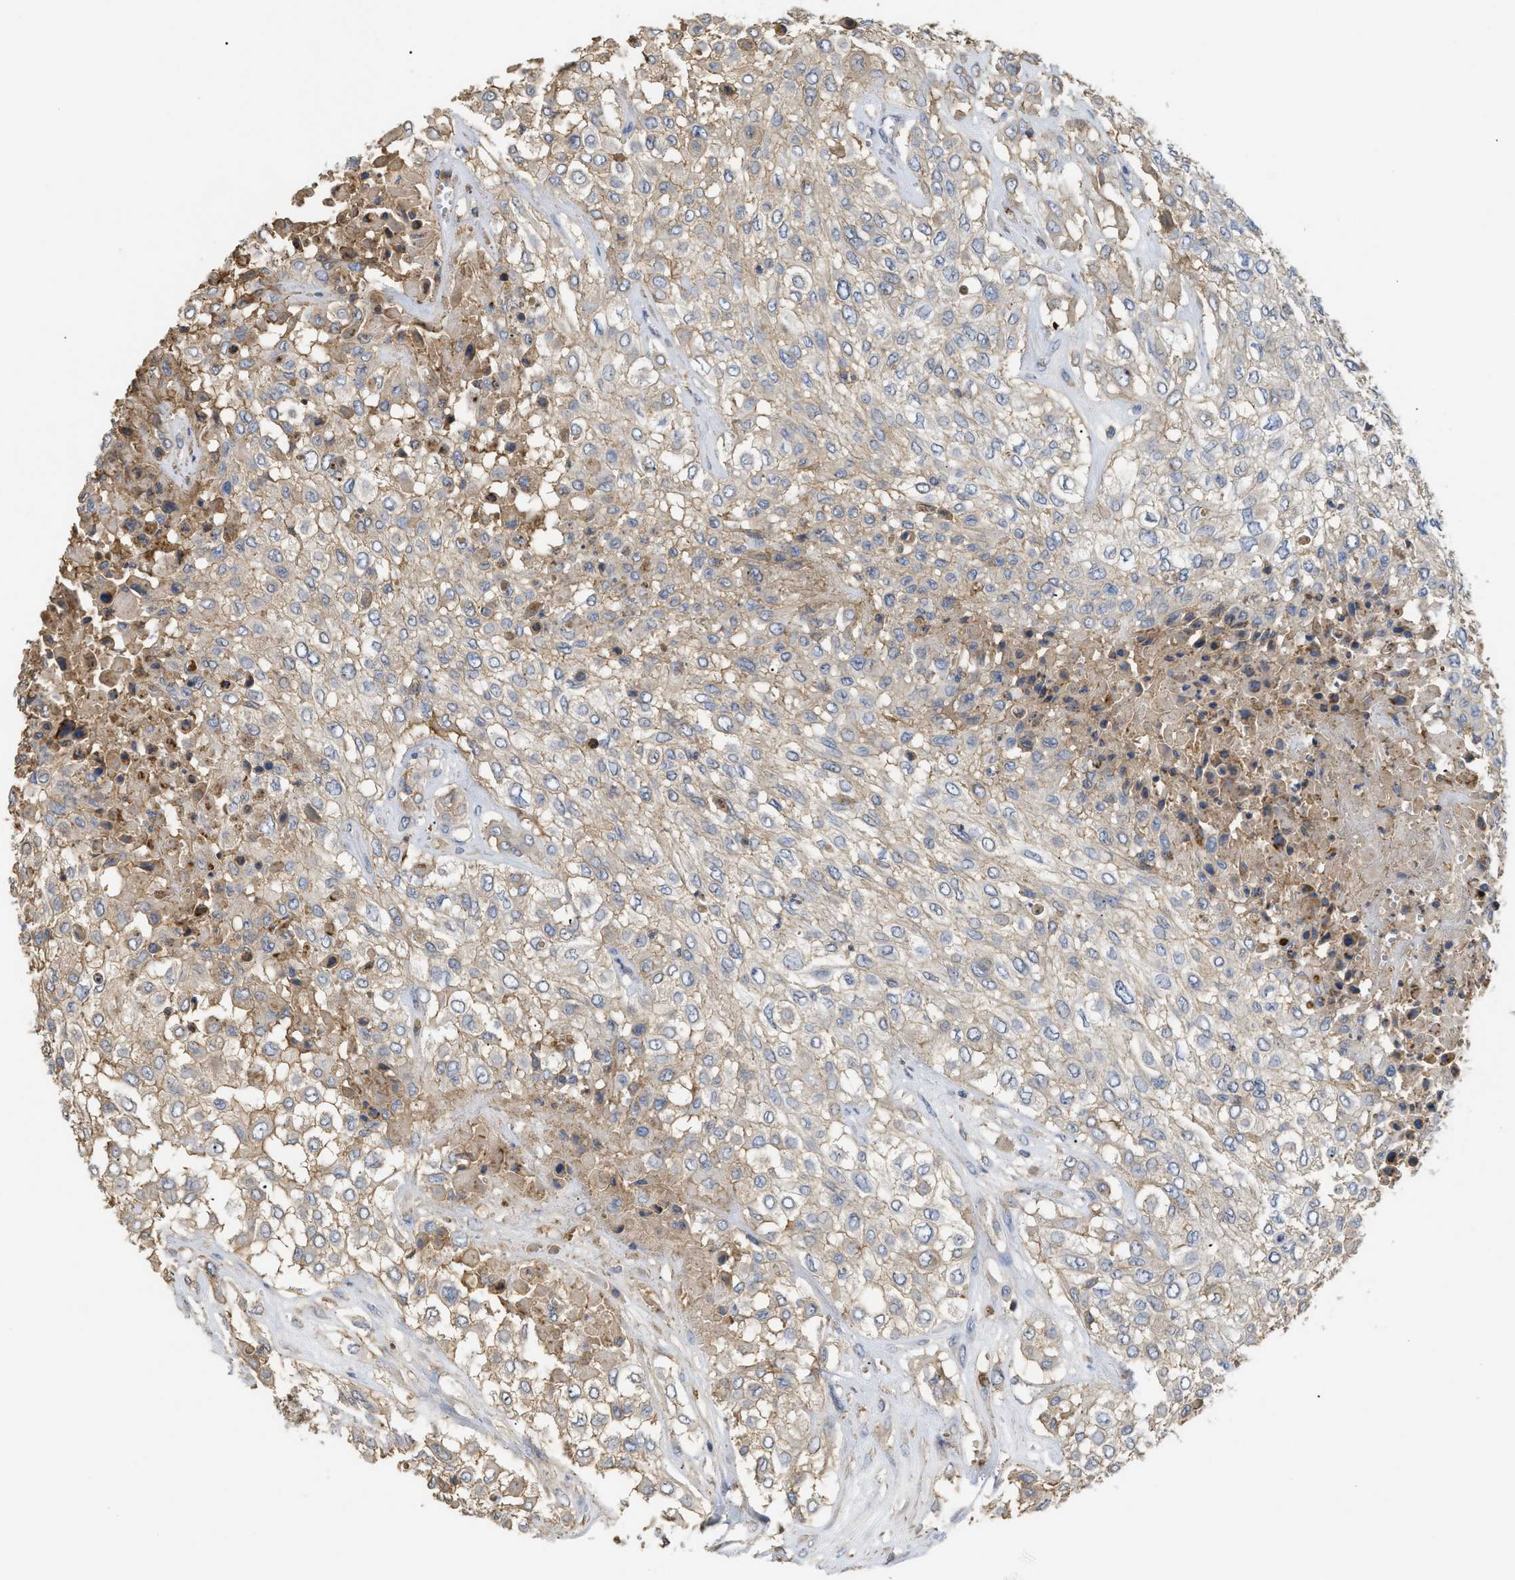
{"staining": {"intensity": "weak", "quantity": "<25%", "location": "cytoplasmic/membranous"}, "tissue": "urothelial cancer", "cell_type": "Tumor cells", "image_type": "cancer", "snomed": [{"axis": "morphology", "description": "Urothelial carcinoma, High grade"}, {"axis": "topography", "description": "Urinary bladder"}], "caption": "This micrograph is of high-grade urothelial carcinoma stained with IHC to label a protein in brown with the nuclei are counter-stained blue. There is no expression in tumor cells.", "gene": "ANXA4", "patient": {"sex": "male", "age": 57}}